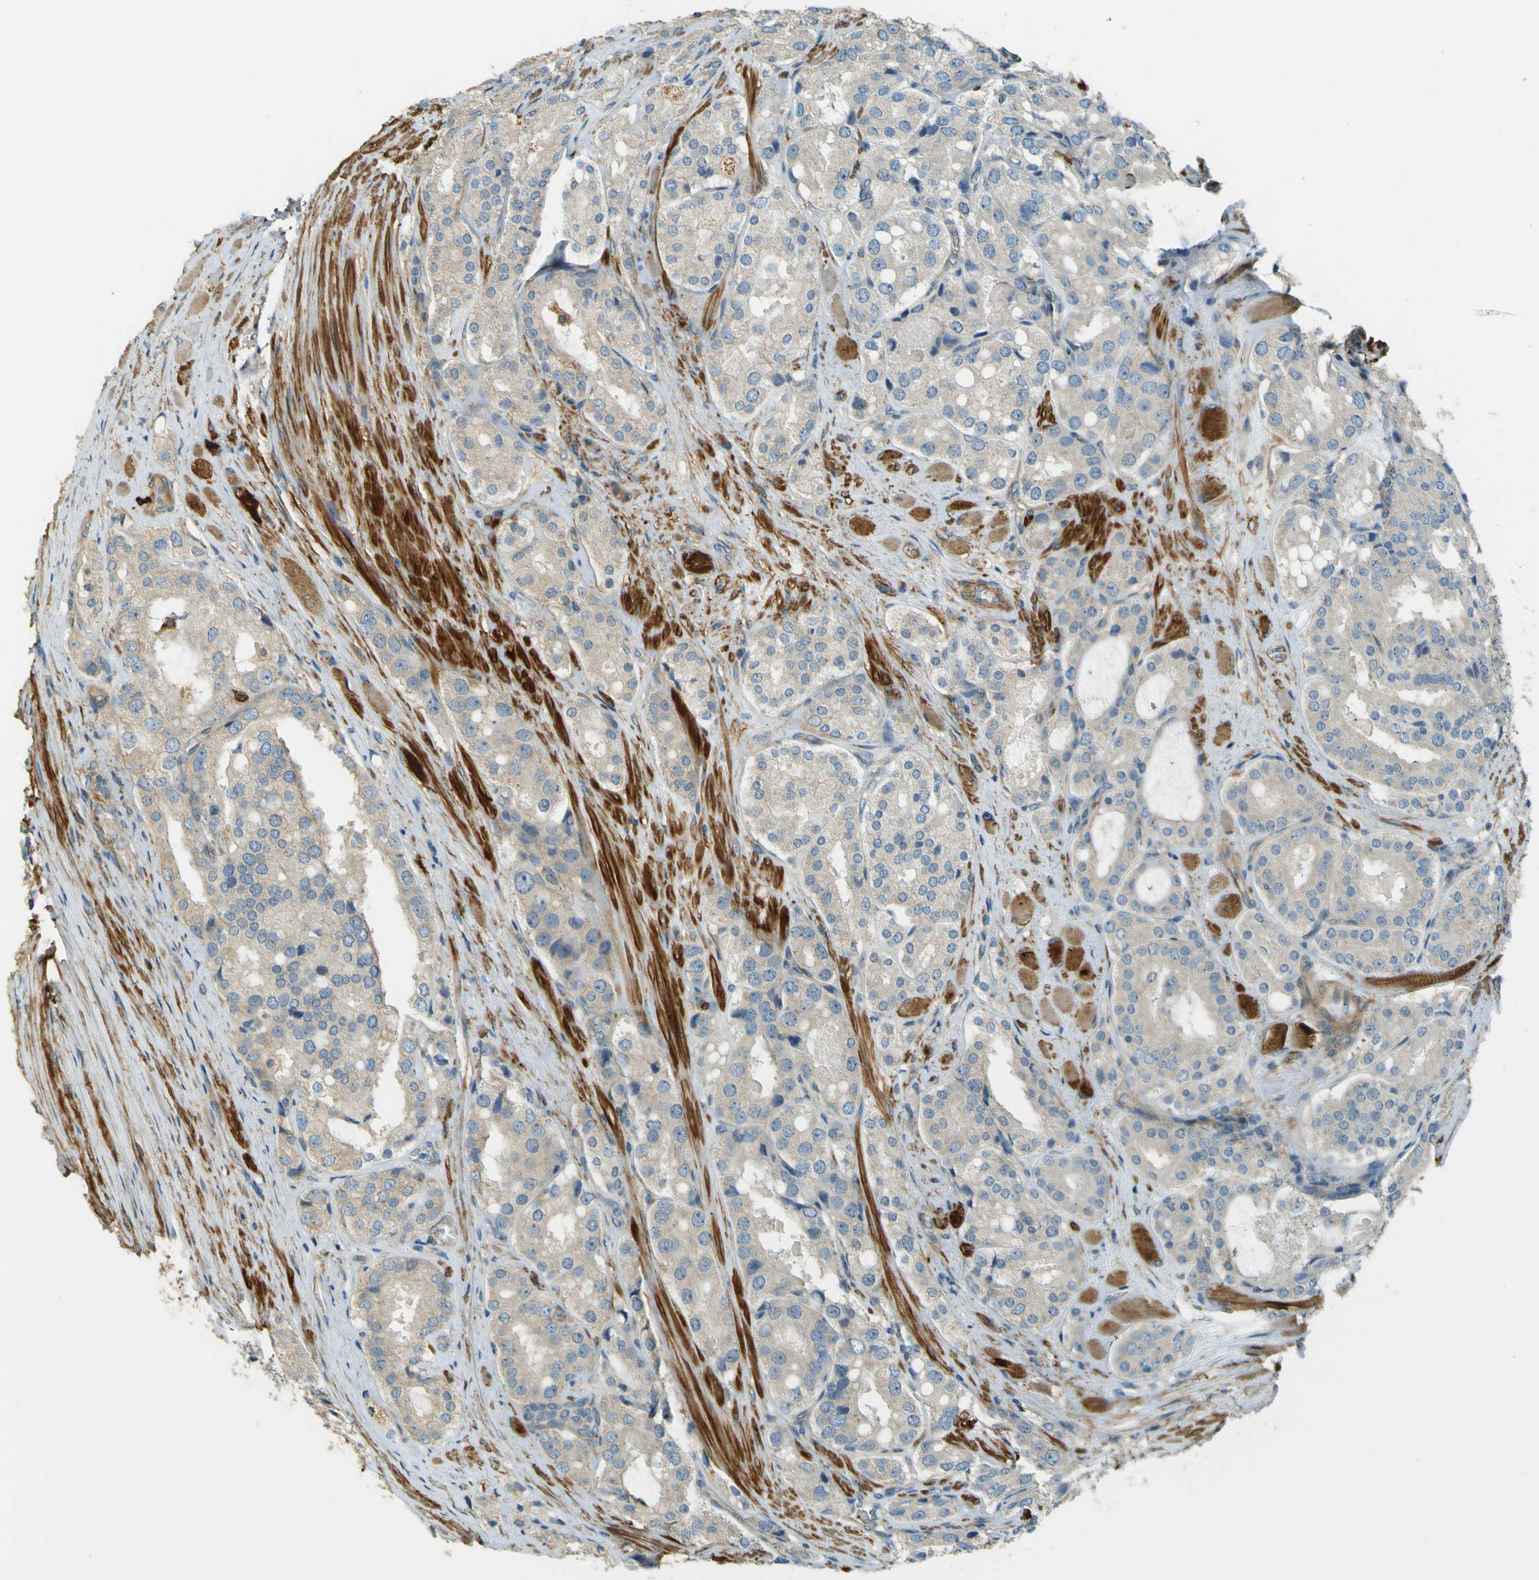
{"staining": {"intensity": "negative", "quantity": "none", "location": "none"}, "tissue": "prostate cancer", "cell_type": "Tumor cells", "image_type": "cancer", "snomed": [{"axis": "morphology", "description": "Adenocarcinoma, High grade"}, {"axis": "topography", "description": "Prostate"}], "caption": "Photomicrograph shows no significant protein positivity in tumor cells of high-grade adenocarcinoma (prostate). The staining was performed using DAB to visualize the protein expression in brown, while the nuclei were stained in blue with hematoxylin (Magnification: 20x).", "gene": "NEXN", "patient": {"sex": "male", "age": 65}}